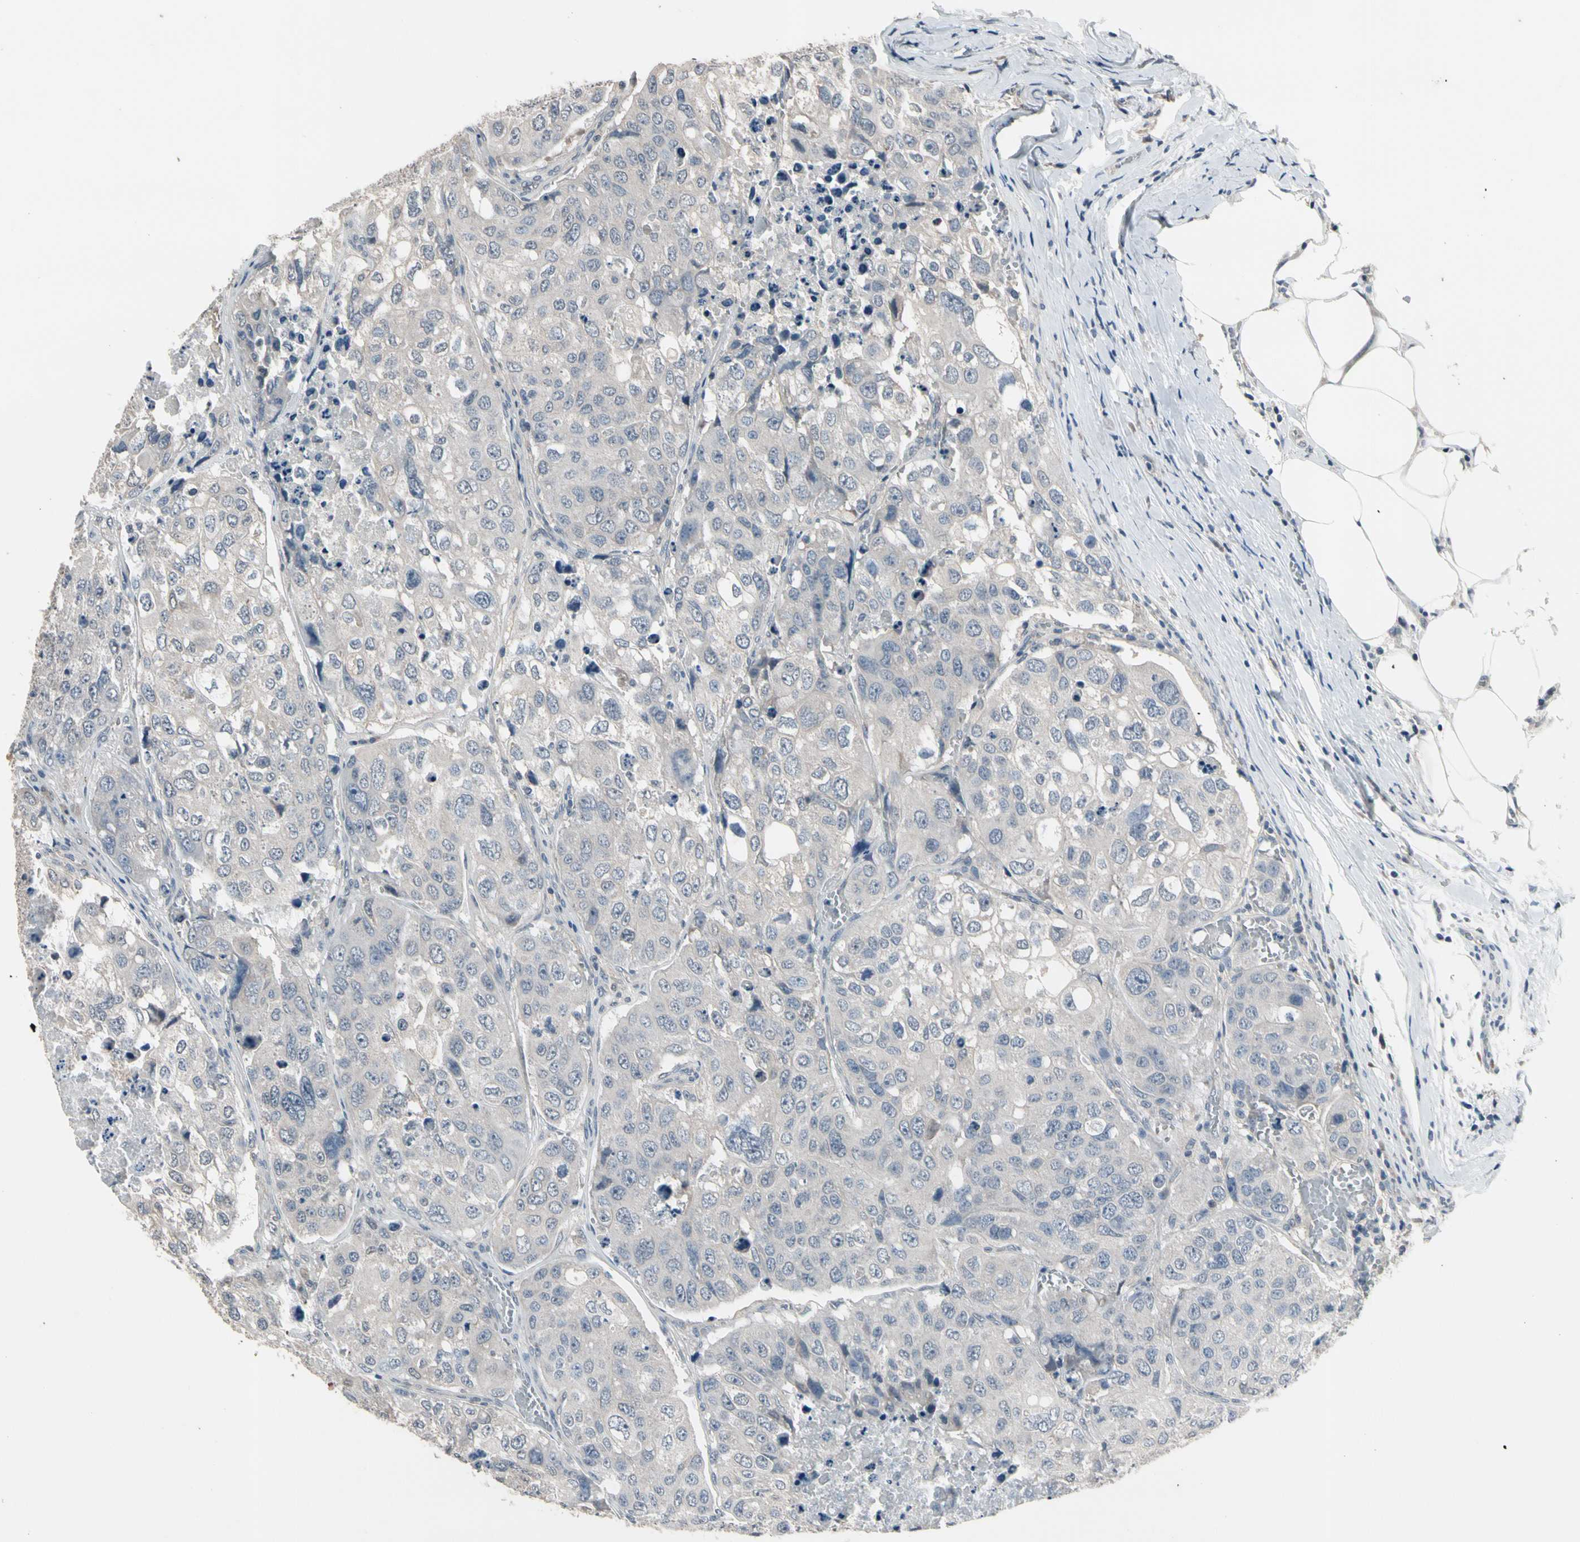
{"staining": {"intensity": "negative", "quantity": "none", "location": "none"}, "tissue": "urothelial cancer", "cell_type": "Tumor cells", "image_type": "cancer", "snomed": [{"axis": "morphology", "description": "Urothelial carcinoma, High grade"}, {"axis": "topography", "description": "Lymph node"}, {"axis": "topography", "description": "Urinary bladder"}], "caption": "High power microscopy photomicrograph of an immunohistochemistry micrograph of urothelial cancer, revealing no significant expression in tumor cells.", "gene": "SV2A", "patient": {"sex": "male", "age": 51}}